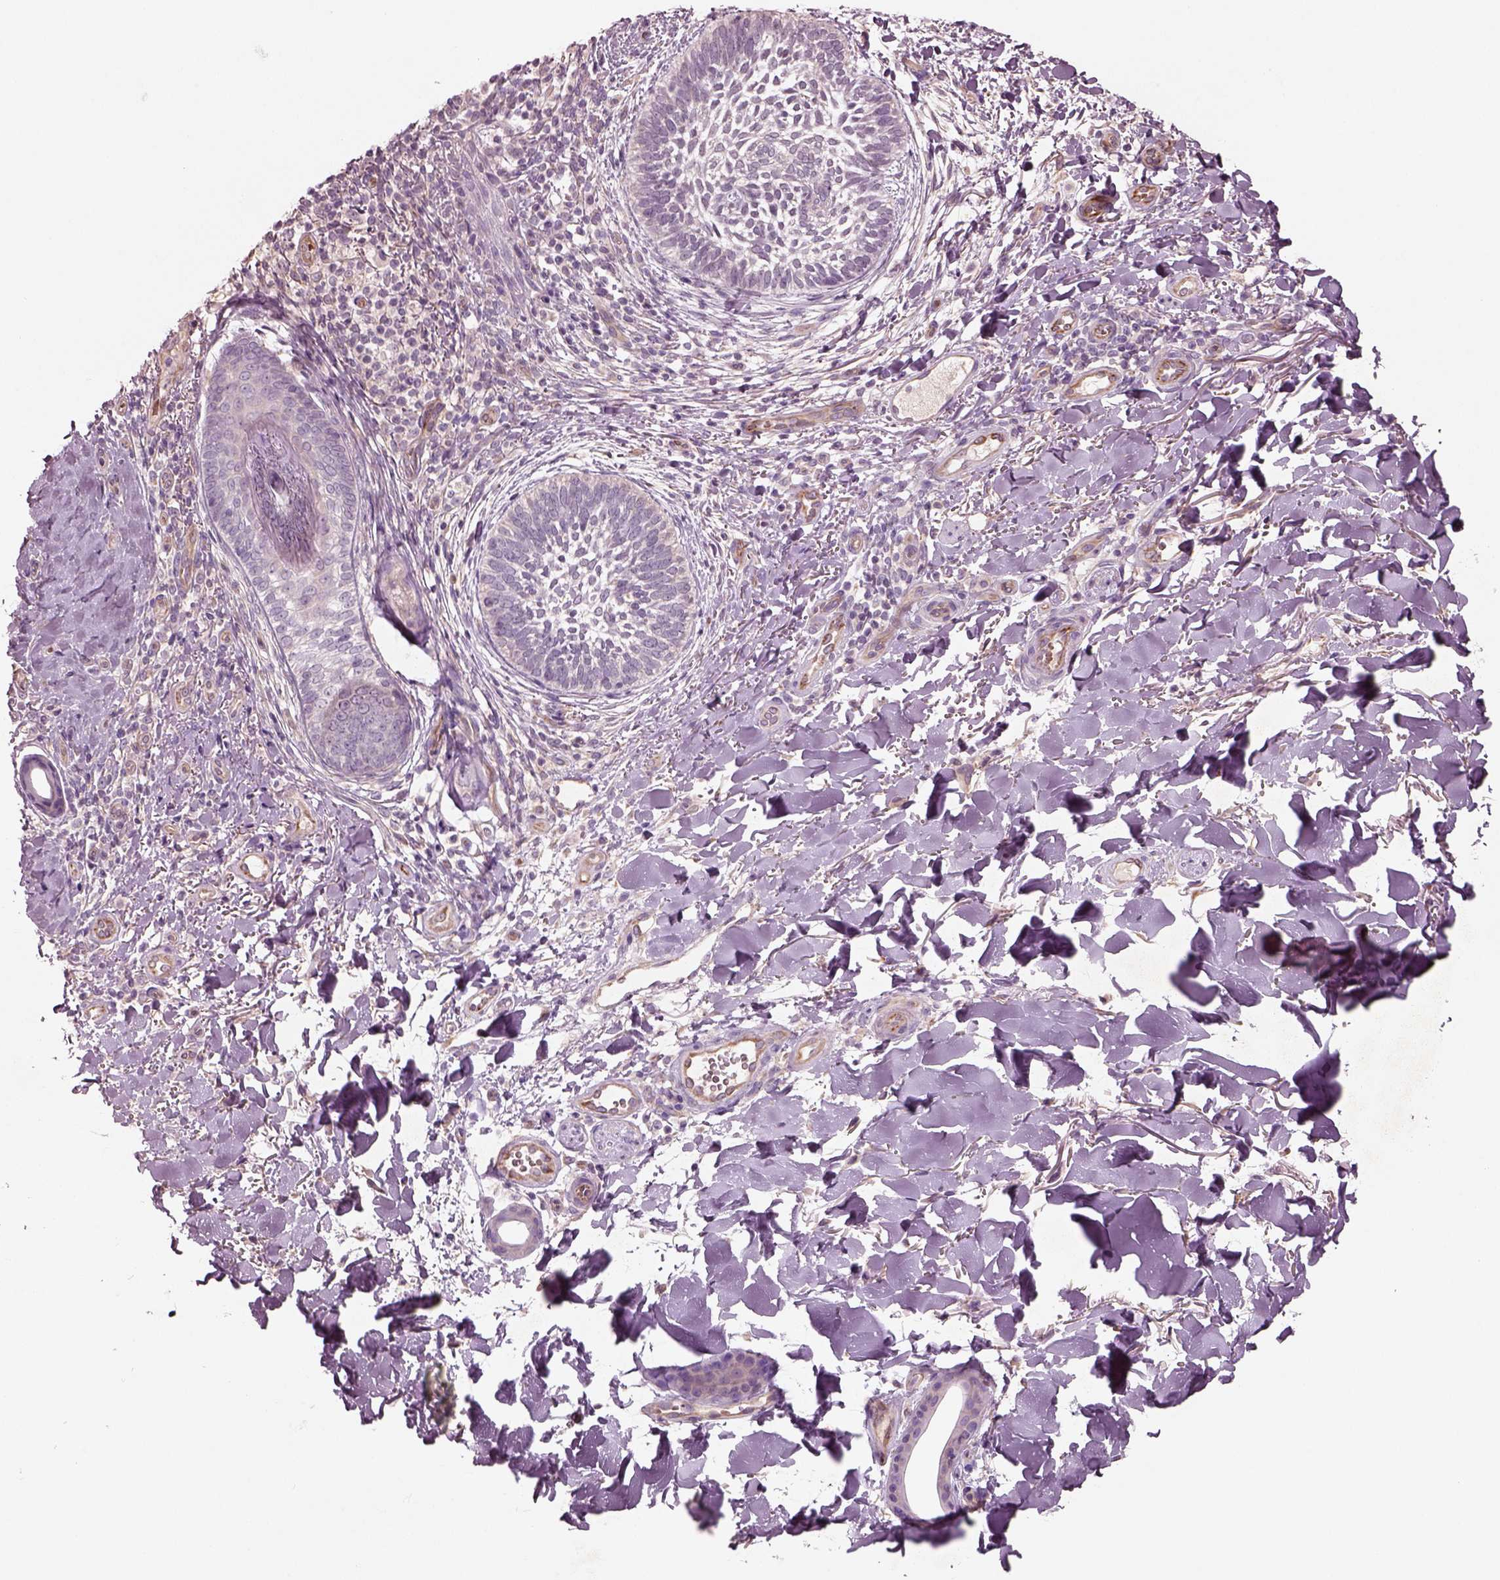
{"staining": {"intensity": "negative", "quantity": "none", "location": "none"}, "tissue": "skin cancer", "cell_type": "Tumor cells", "image_type": "cancer", "snomed": [{"axis": "morphology", "description": "Normal tissue, NOS"}, {"axis": "morphology", "description": "Basal cell carcinoma"}, {"axis": "topography", "description": "Skin"}], "caption": "Immunohistochemistry micrograph of skin cancer stained for a protein (brown), which reveals no staining in tumor cells.", "gene": "DUOXA2", "patient": {"sex": "male", "age": 46}}